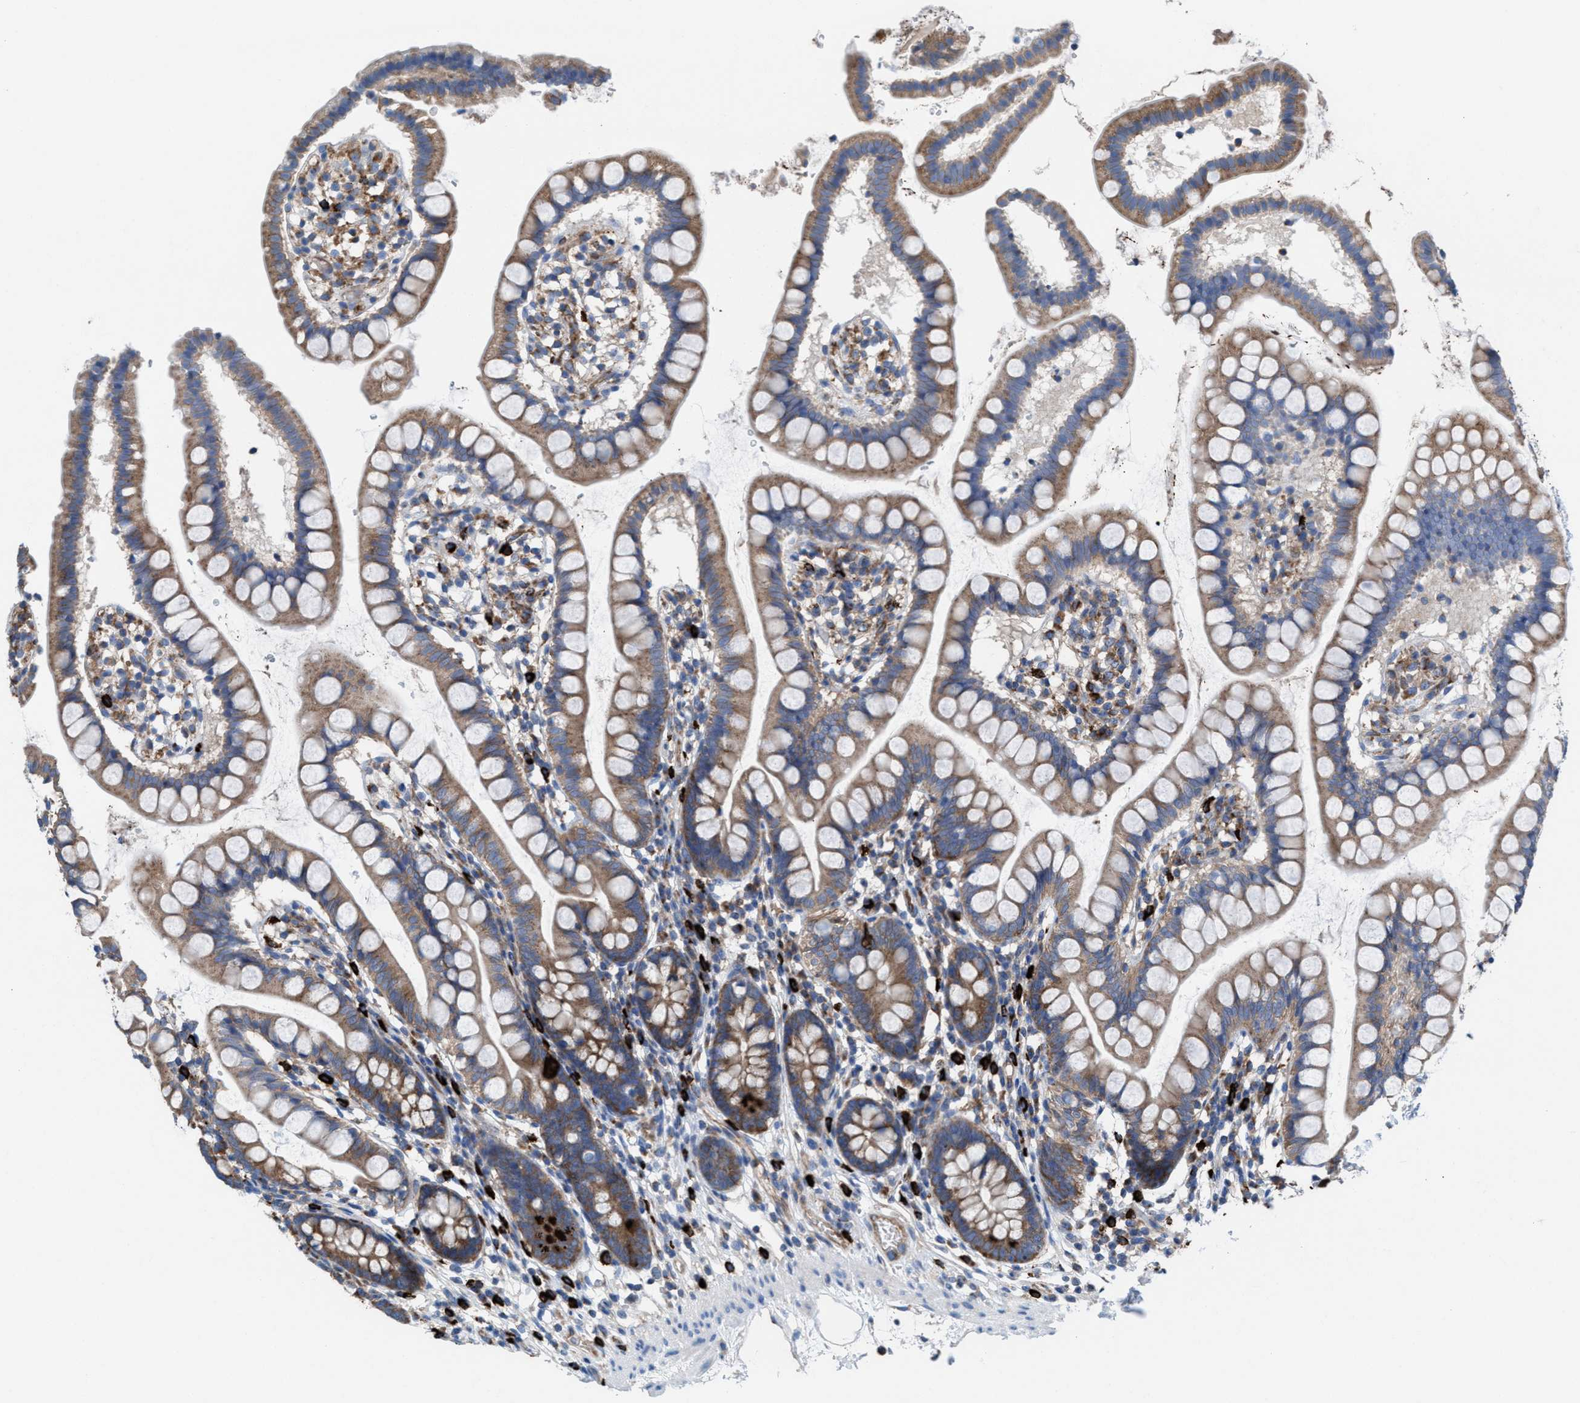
{"staining": {"intensity": "moderate", "quantity": ">75%", "location": "cytoplasmic/membranous"}, "tissue": "small intestine", "cell_type": "Glandular cells", "image_type": "normal", "snomed": [{"axis": "morphology", "description": "Normal tissue, NOS"}, {"axis": "topography", "description": "Small intestine"}], "caption": "Immunohistochemistry (IHC) micrograph of unremarkable human small intestine stained for a protein (brown), which demonstrates medium levels of moderate cytoplasmic/membranous positivity in approximately >75% of glandular cells.", "gene": "NYAP1", "patient": {"sex": "female", "age": 84}}